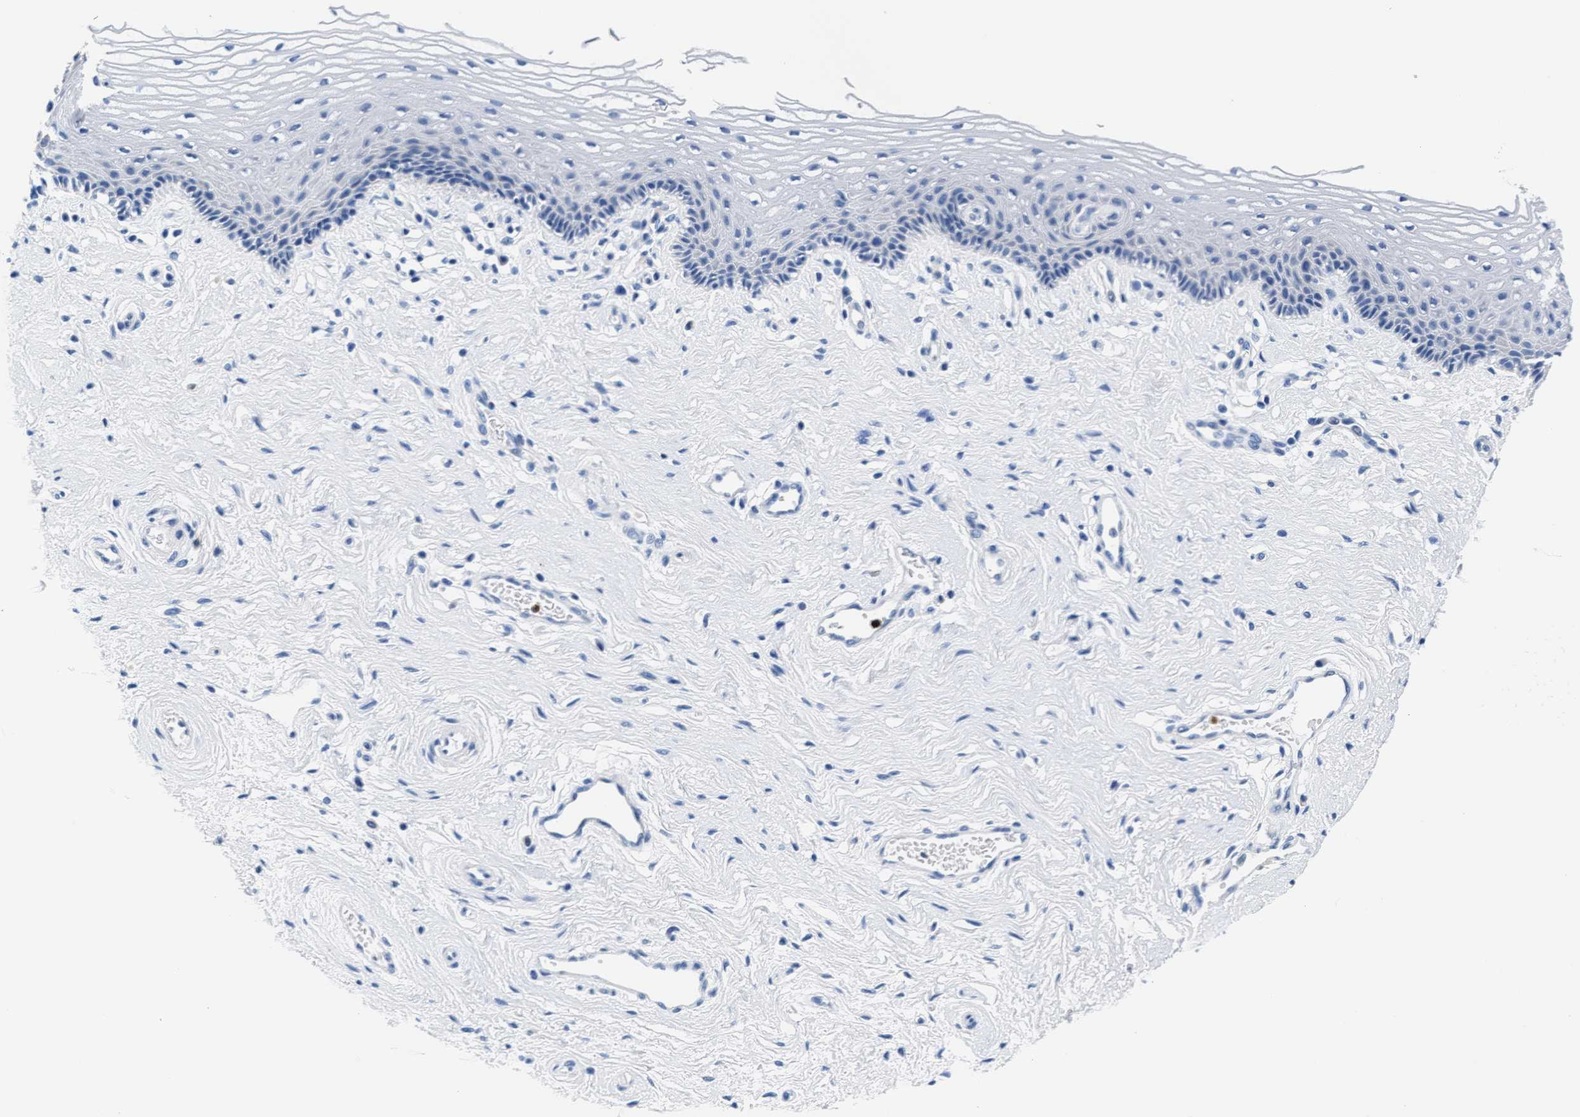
{"staining": {"intensity": "negative", "quantity": "none", "location": "none"}, "tissue": "vagina", "cell_type": "Squamous epithelial cells", "image_type": "normal", "snomed": [{"axis": "morphology", "description": "Normal tissue, NOS"}, {"axis": "topography", "description": "Vagina"}], "caption": "Immunohistochemical staining of benign human vagina displays no significant expression in squamous epithelial cells.", "gene": "MMP8", "patient": {"sex": "female", "age": 46}}